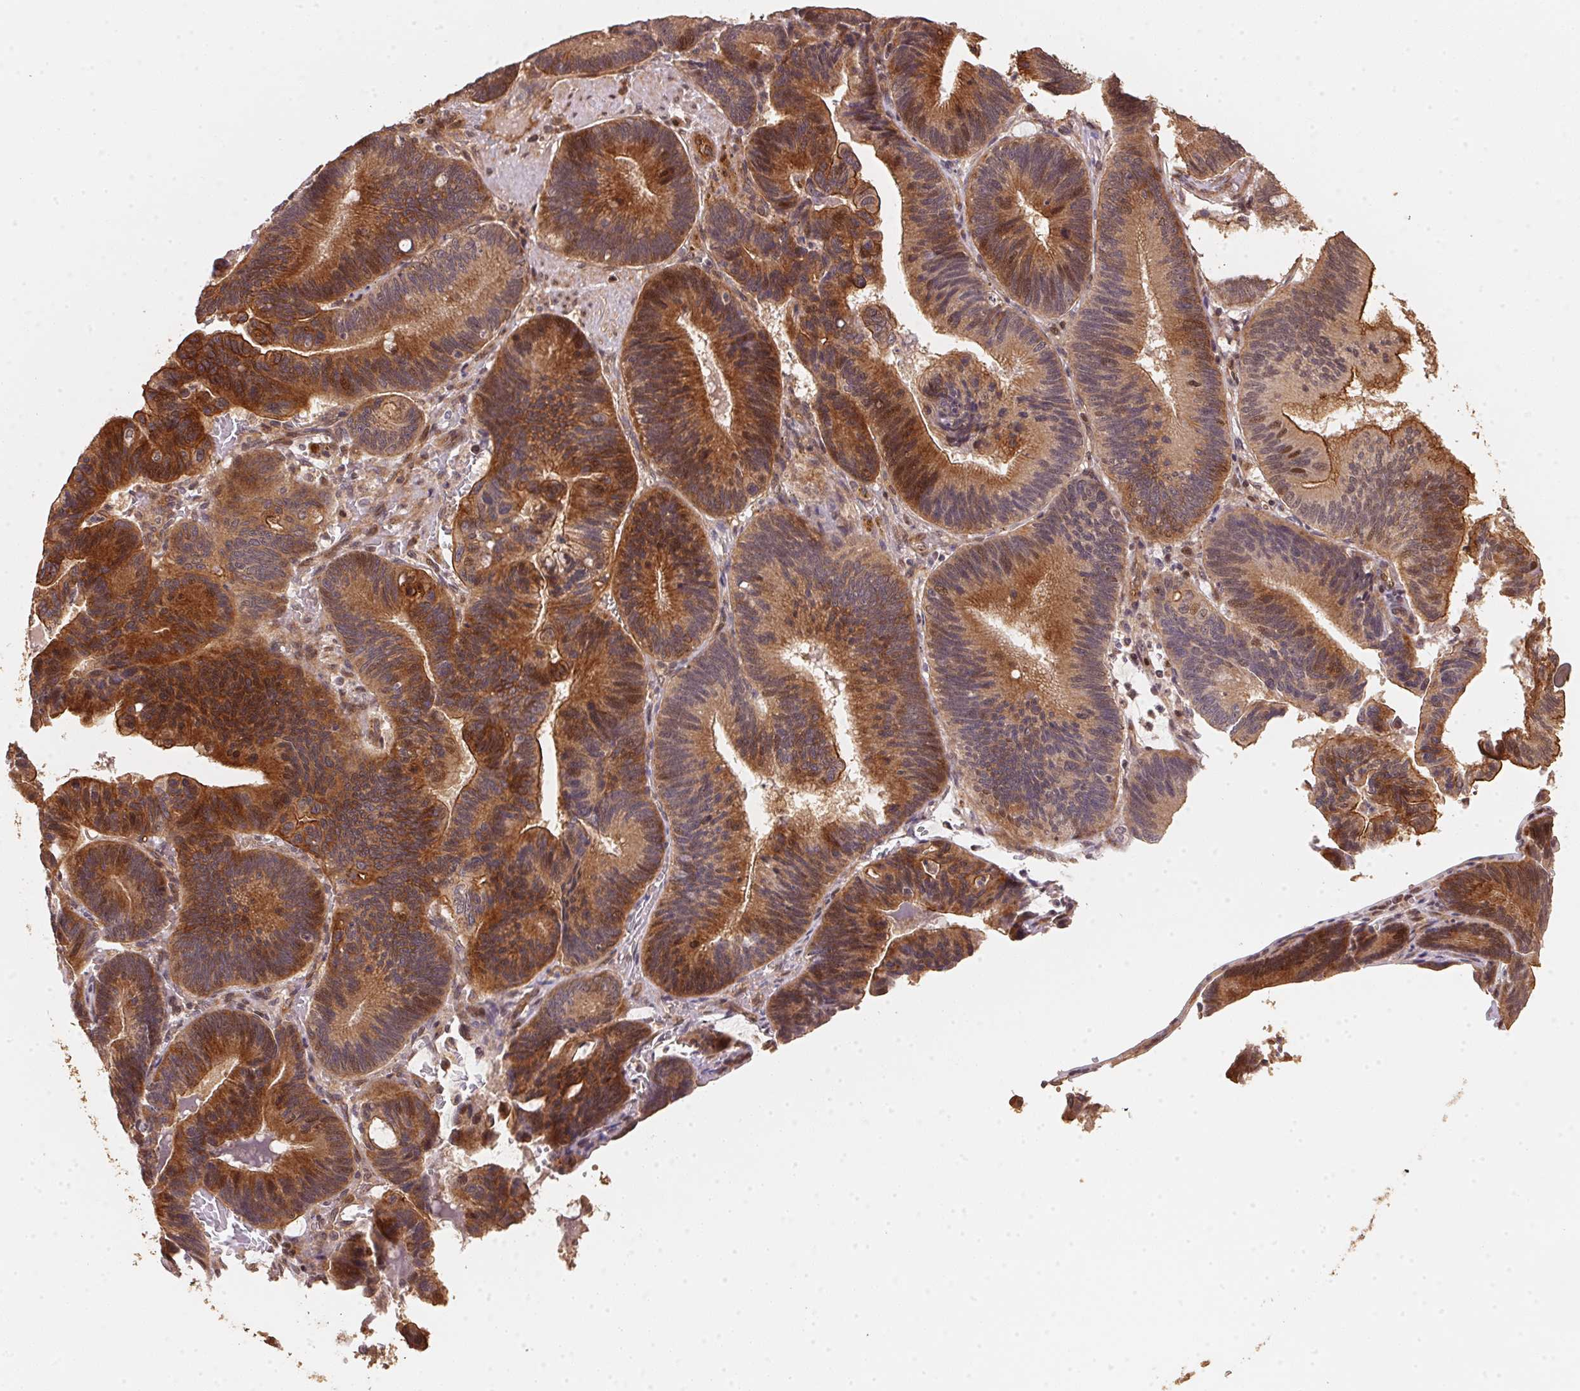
{"staining": {"intensity": "strong", "quantity": ">75%", "location": "cytoplasmic/membranous"}, "tissue": "pancreatic cancer", "cell_type": "Tumor cells", "image_type": "cancer", "snomed": [{"axis": "morphology", "description": "Adenocarcinoma, NOS"}, {"axis": "topography", "description": "Pancreas"}], "caption": "Strong cytoplasmic/membranous expression is identified in approximately >75% of tumor cells in pancreatic cancer (adenocarcinoma).", "gene": "TMEM222", "patient": {"sex": "male", "age": 82}}